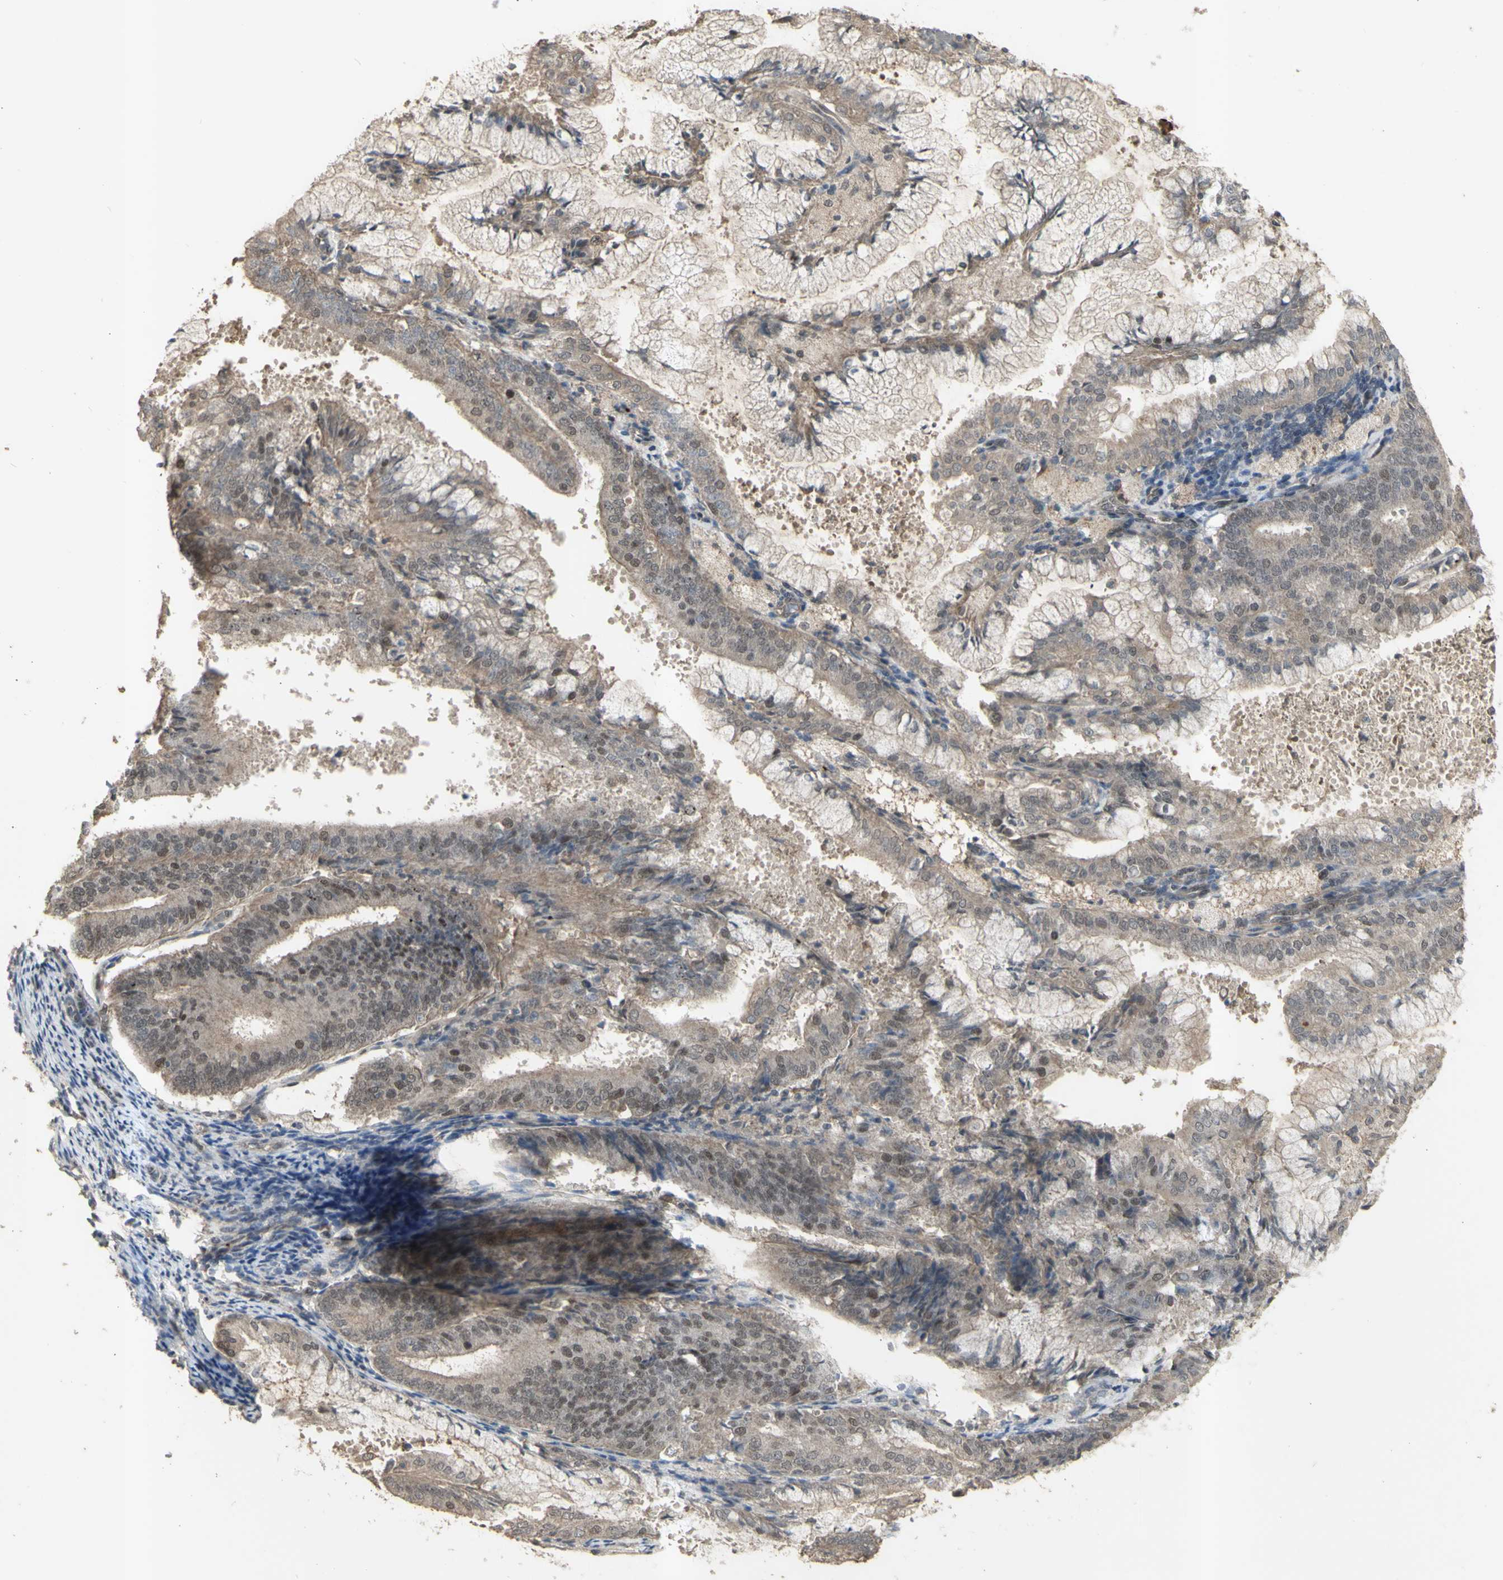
{"staining": {"intensity": "weak", "quantity": ">75%", "location": "cytoplasmic/membranous,nuclear"}, "tissue": "endometrial cancer", "cell_type": "Tumor cells", "image_type": "cancer", "snomed": [{"axis": "morphology", "description": "Adenocarcinoma, NOS"}, {"axis": "topography", "description": "Endometrium"}], "caption": "An IHC histopathology image of tumor tissue is shown. Protein staining in brown highlights weak cytoplasmic/membranous and nuclear positivity in endometrial cancer (adenocarcinoma) within tumor cells.", "gene": "ALOX12", "patient": {"sex": "female", "age": 63}}